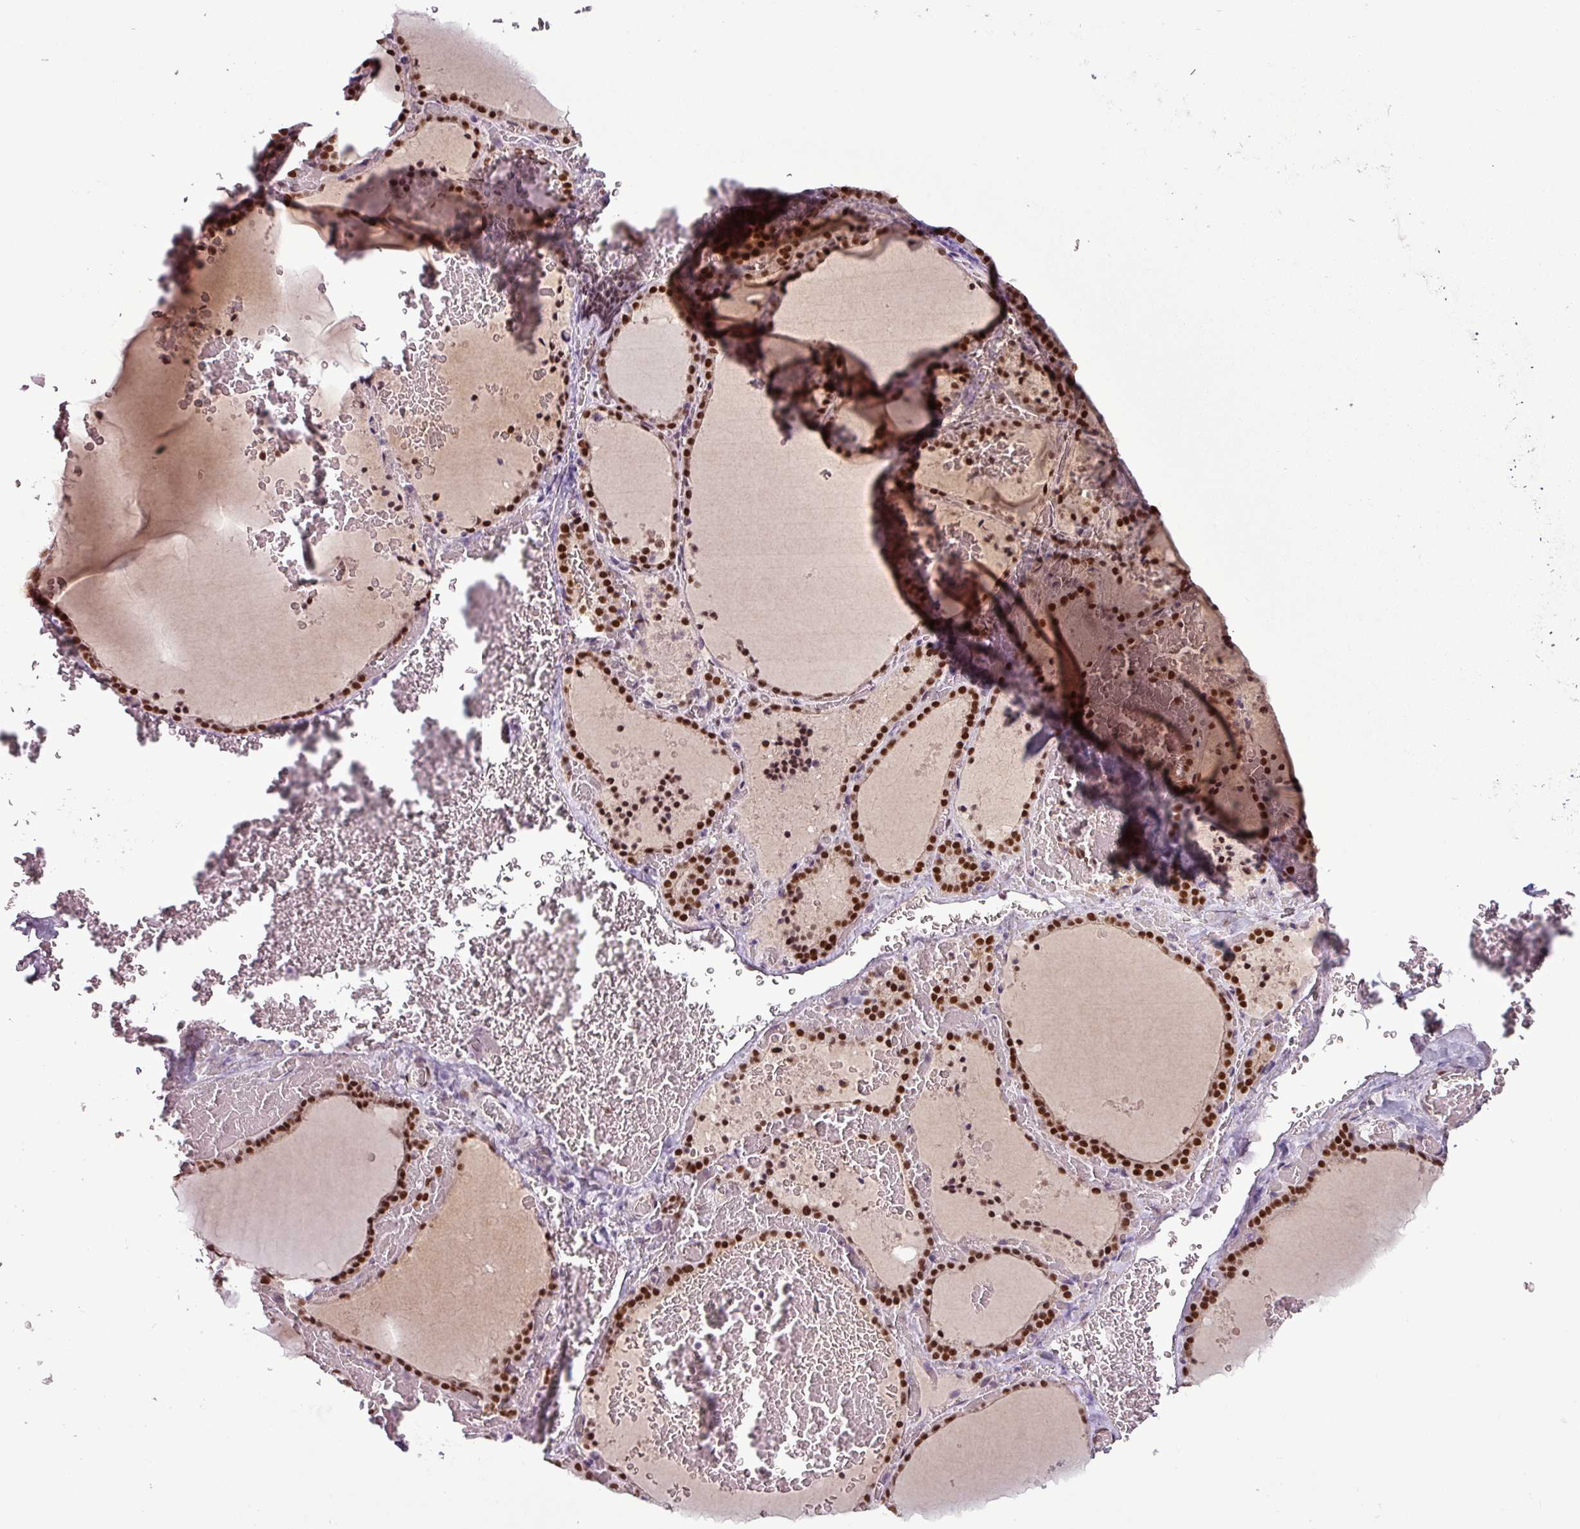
{"staining": {"intensity": "strong", "quantity": ">75%", "location": "nuclear"}, "tissue": "thyroid gland", "cell_type": "Glandular cells", "image_type": "normal", "snomed": [{"axis": "morphology", "description": "Normal tissue, NOS"}, {"axis": "topography", "description": "Thyroid gland"}], "caption": "Protein expression analysis of benign thyroid gland reveals strong nuclear staining in approximately >75% of glandular cells.", "gene": "IRF2BPL", "patient": {"sex": "female", "age": 39}}